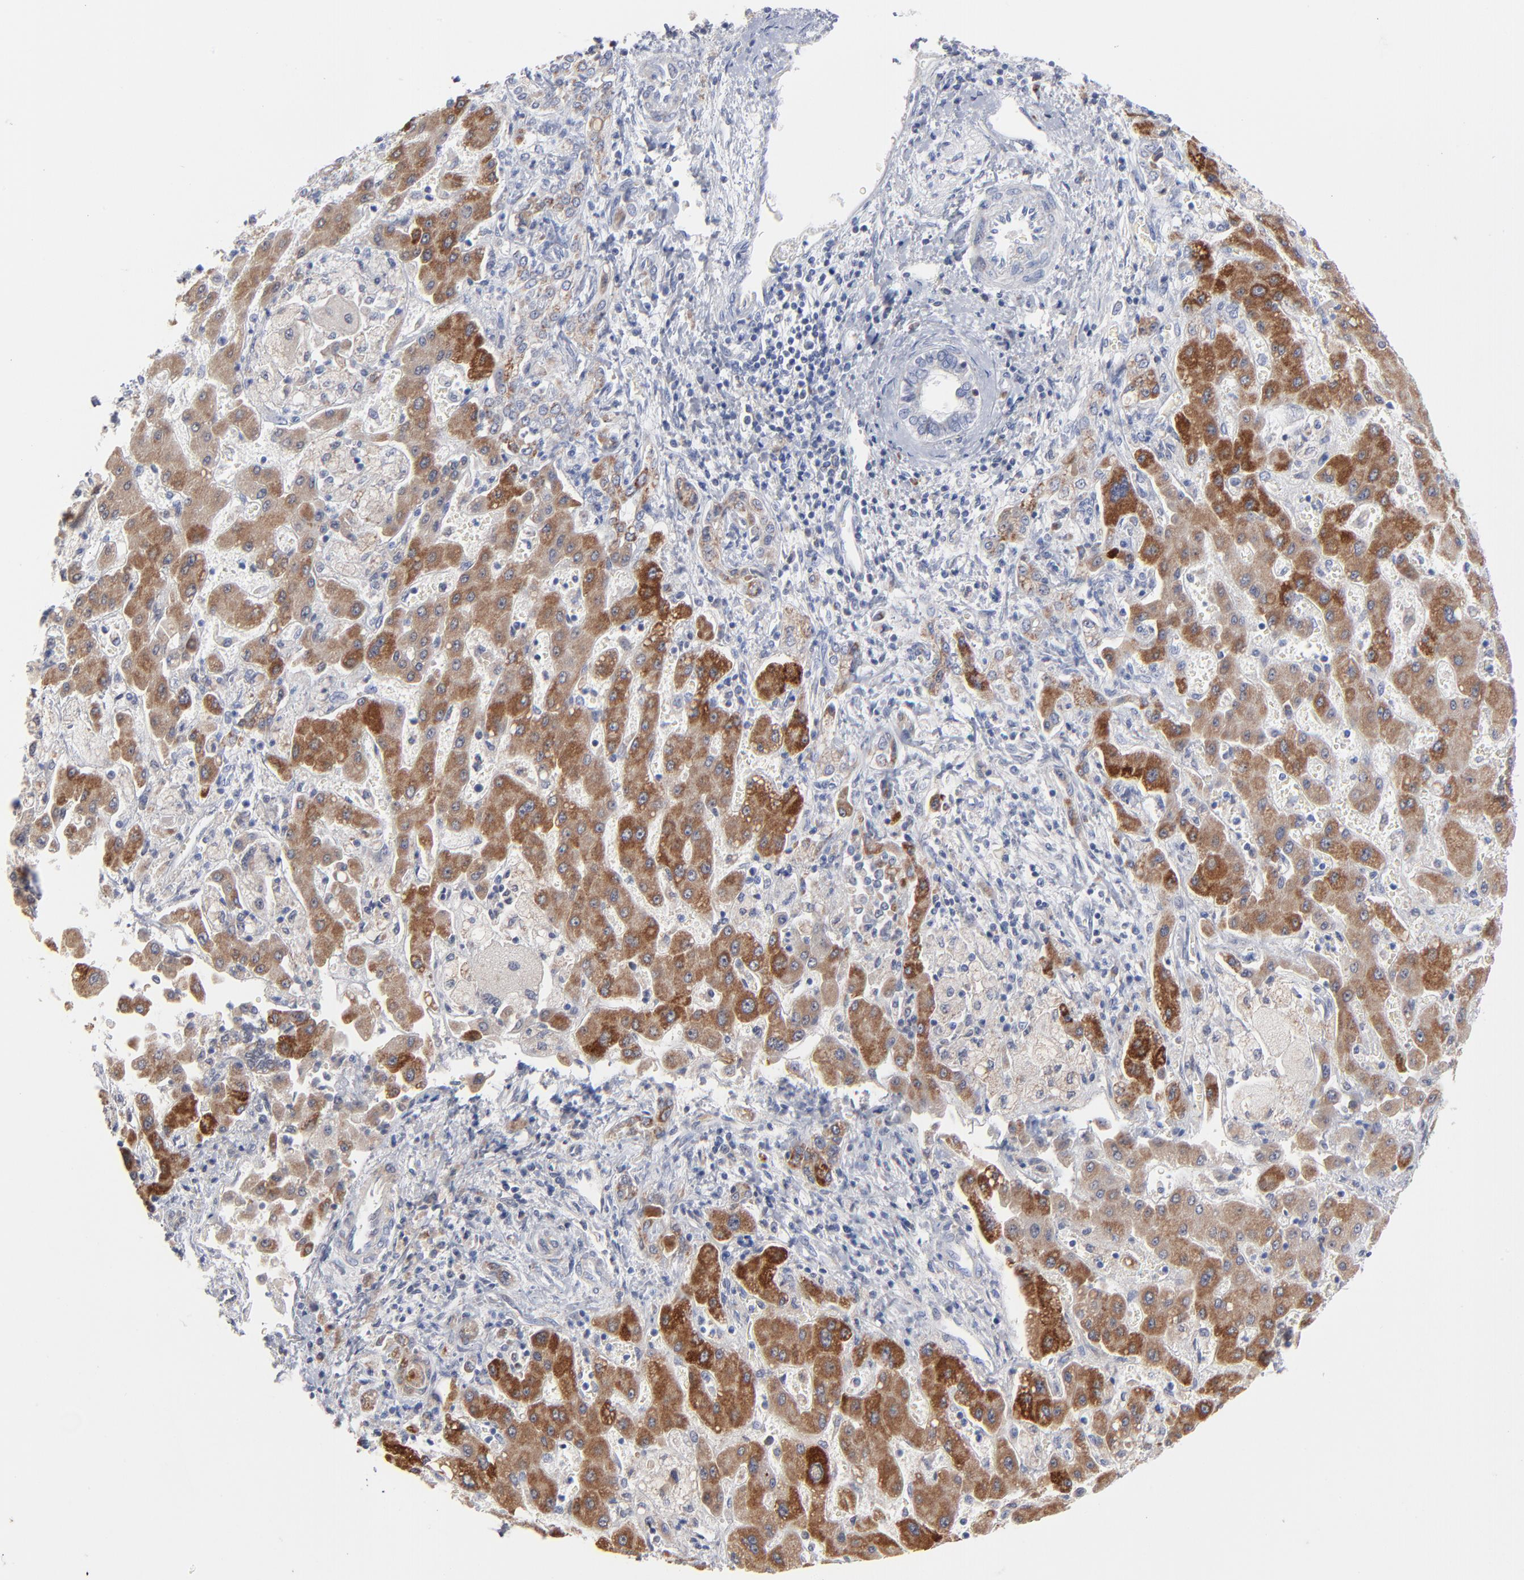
{"staining": {"intensity": "moderate", "quantity": ">75%", "location": "cytoplasmic/membranous"}, "tissue": "liver cancer", "cell_type": "Tumor cells", "image_type": "cancer", "snomed": [{"axis": "morphology", "description": "Cholangiocarcinoma"}, {"axis": "topography", "description": "Liver"}], "caption": "High-power microscopy captured an immunohistochemistry histopathology image of liver cancer (cholangiocarcinoma), revealing moderate cytoplasmic/membranous staining in about >75% of tumor cells.", "gene": "CHCHD10", "patient": {"sex": "male", "age": 50}}